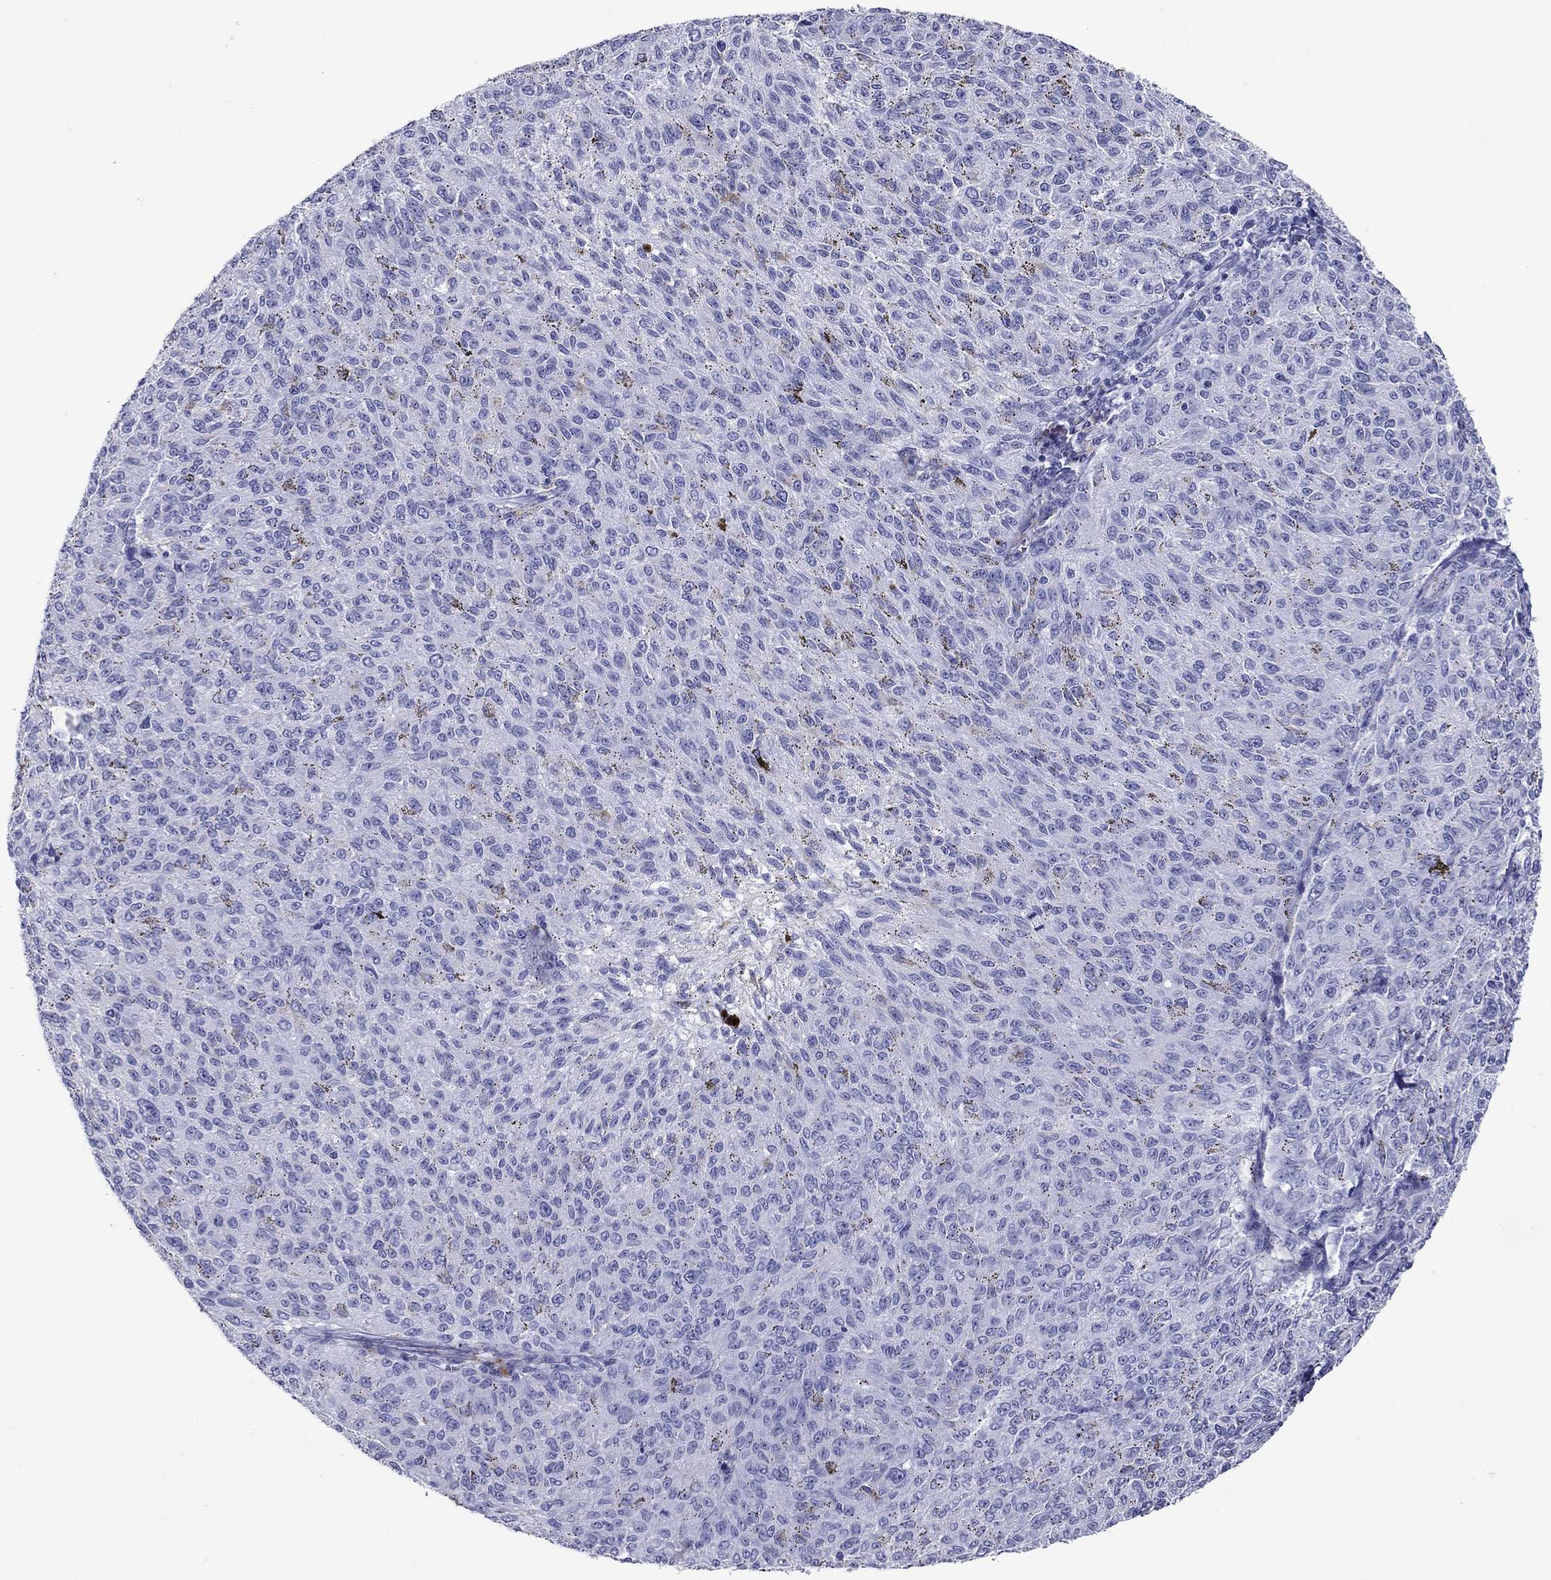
{"staining": {"intensity": "negative", "quantity": "none", "location": "none"}, "tissue": "melanoma", "cell_type": "Tumor cells", "image_type": "cancer", "snomed": [{"axis": "morphology", "description": "Malignant melanoma, NOS"}, {"axis": "topography", "description": "Skin"}], "caption": "There is no significant positivity in tumor cells of malignant melanoma.", "gene": "ATP4A", "patient": {"sex": "female", "age": 72}}